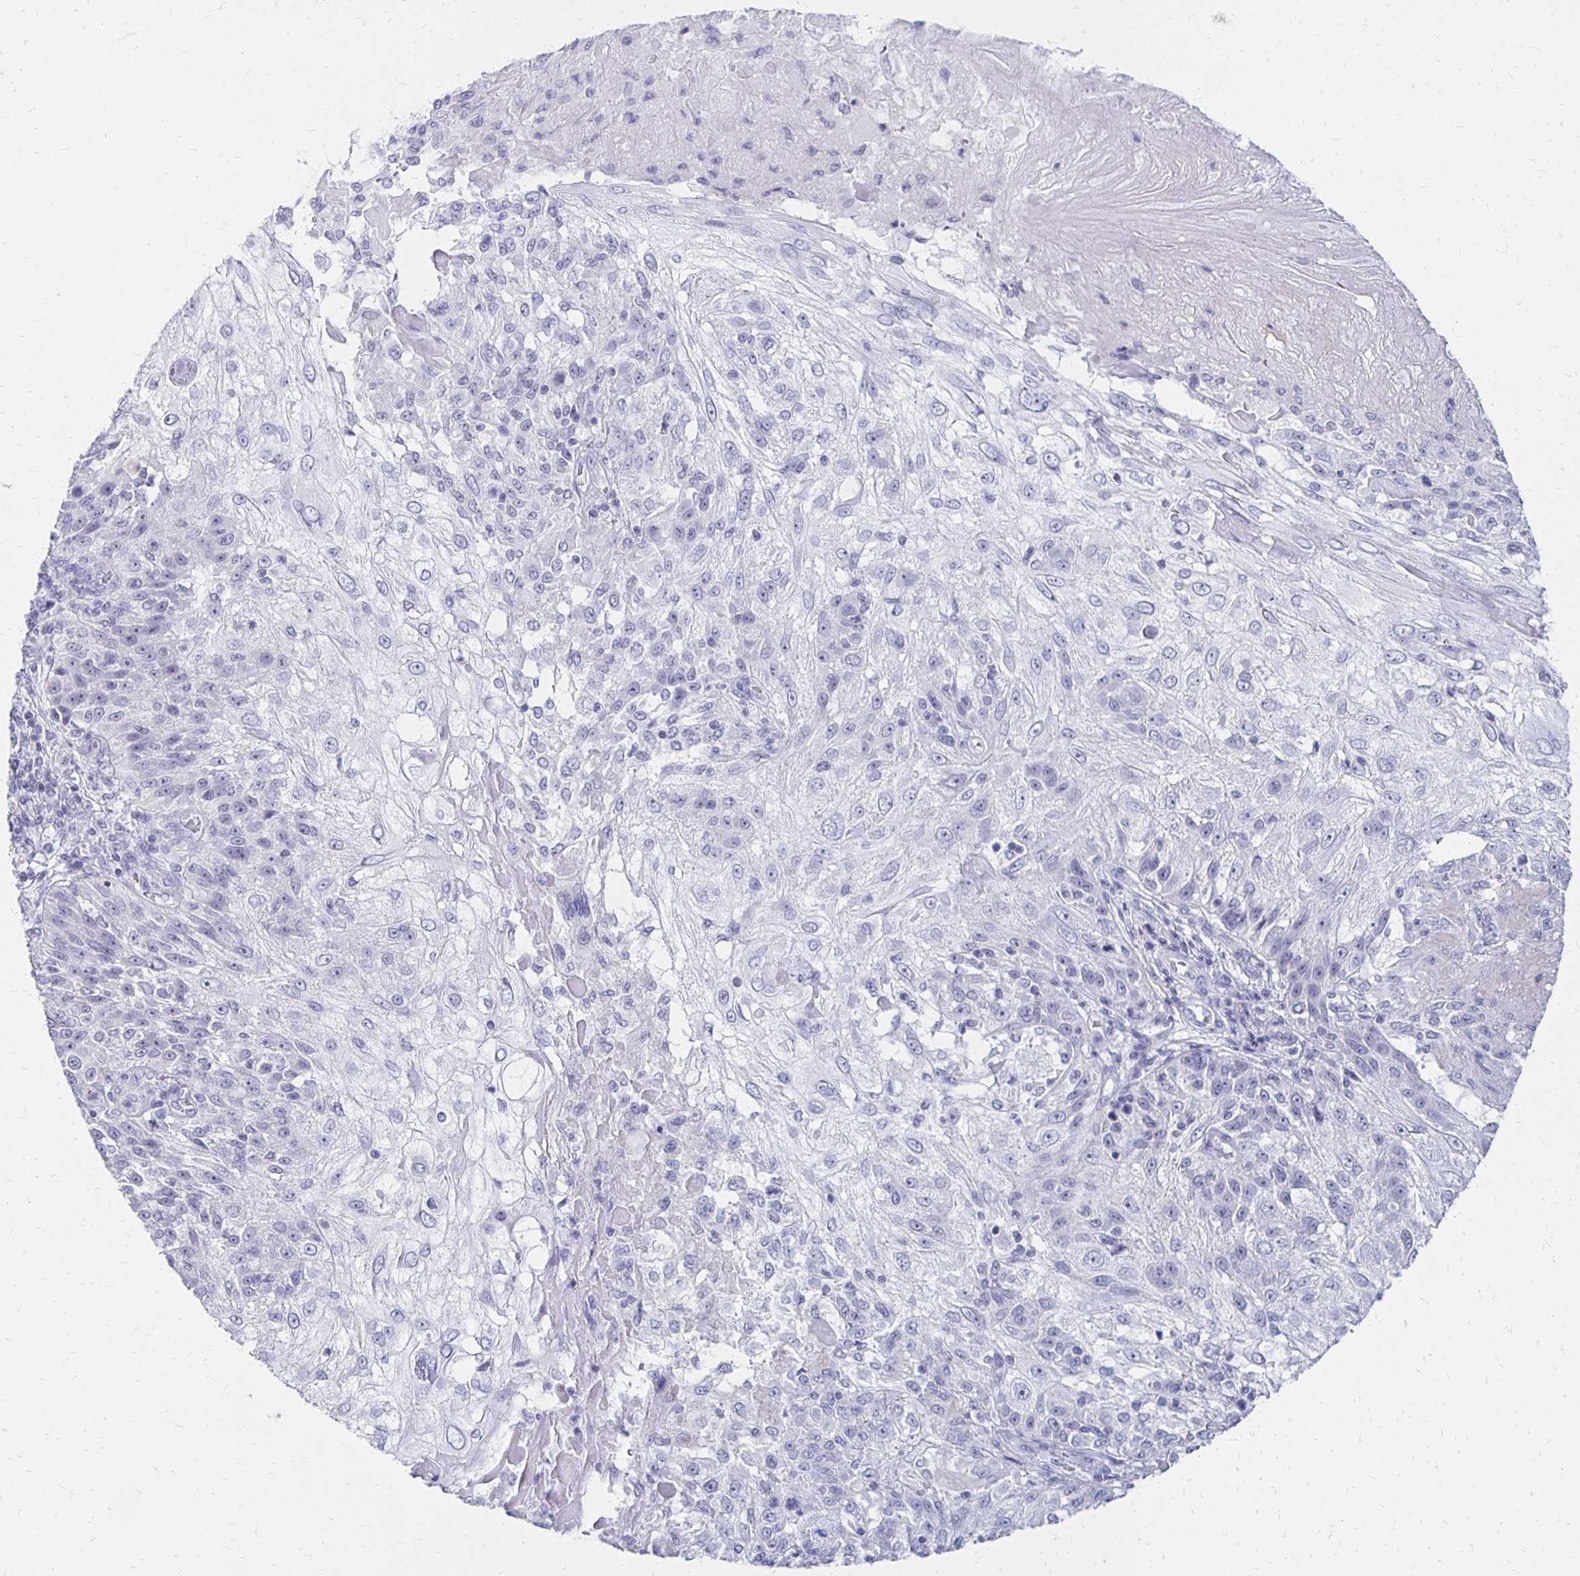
{"staining": {"intensity": "negative", "quantity": "none", "location": "none"}, "tissue": "skin cancer", "cell_type": "Tumor cells", "image_type": "cancer", "snomed": [{"axis": "morphology", "description": "Normal tissue, NOS"}, {"axis": "morphology", "description": "Squamous cell carcinoma, NOS"}, {"axis": "topography", "description": "Skin"}], "caption": "Skin cancer (squamous cell carcinoma) was stained to show a protein in brown. There is no significant staining in tumor cells.", "gene": "SYT2", "patient": {"sex": "female", "age": 83}}